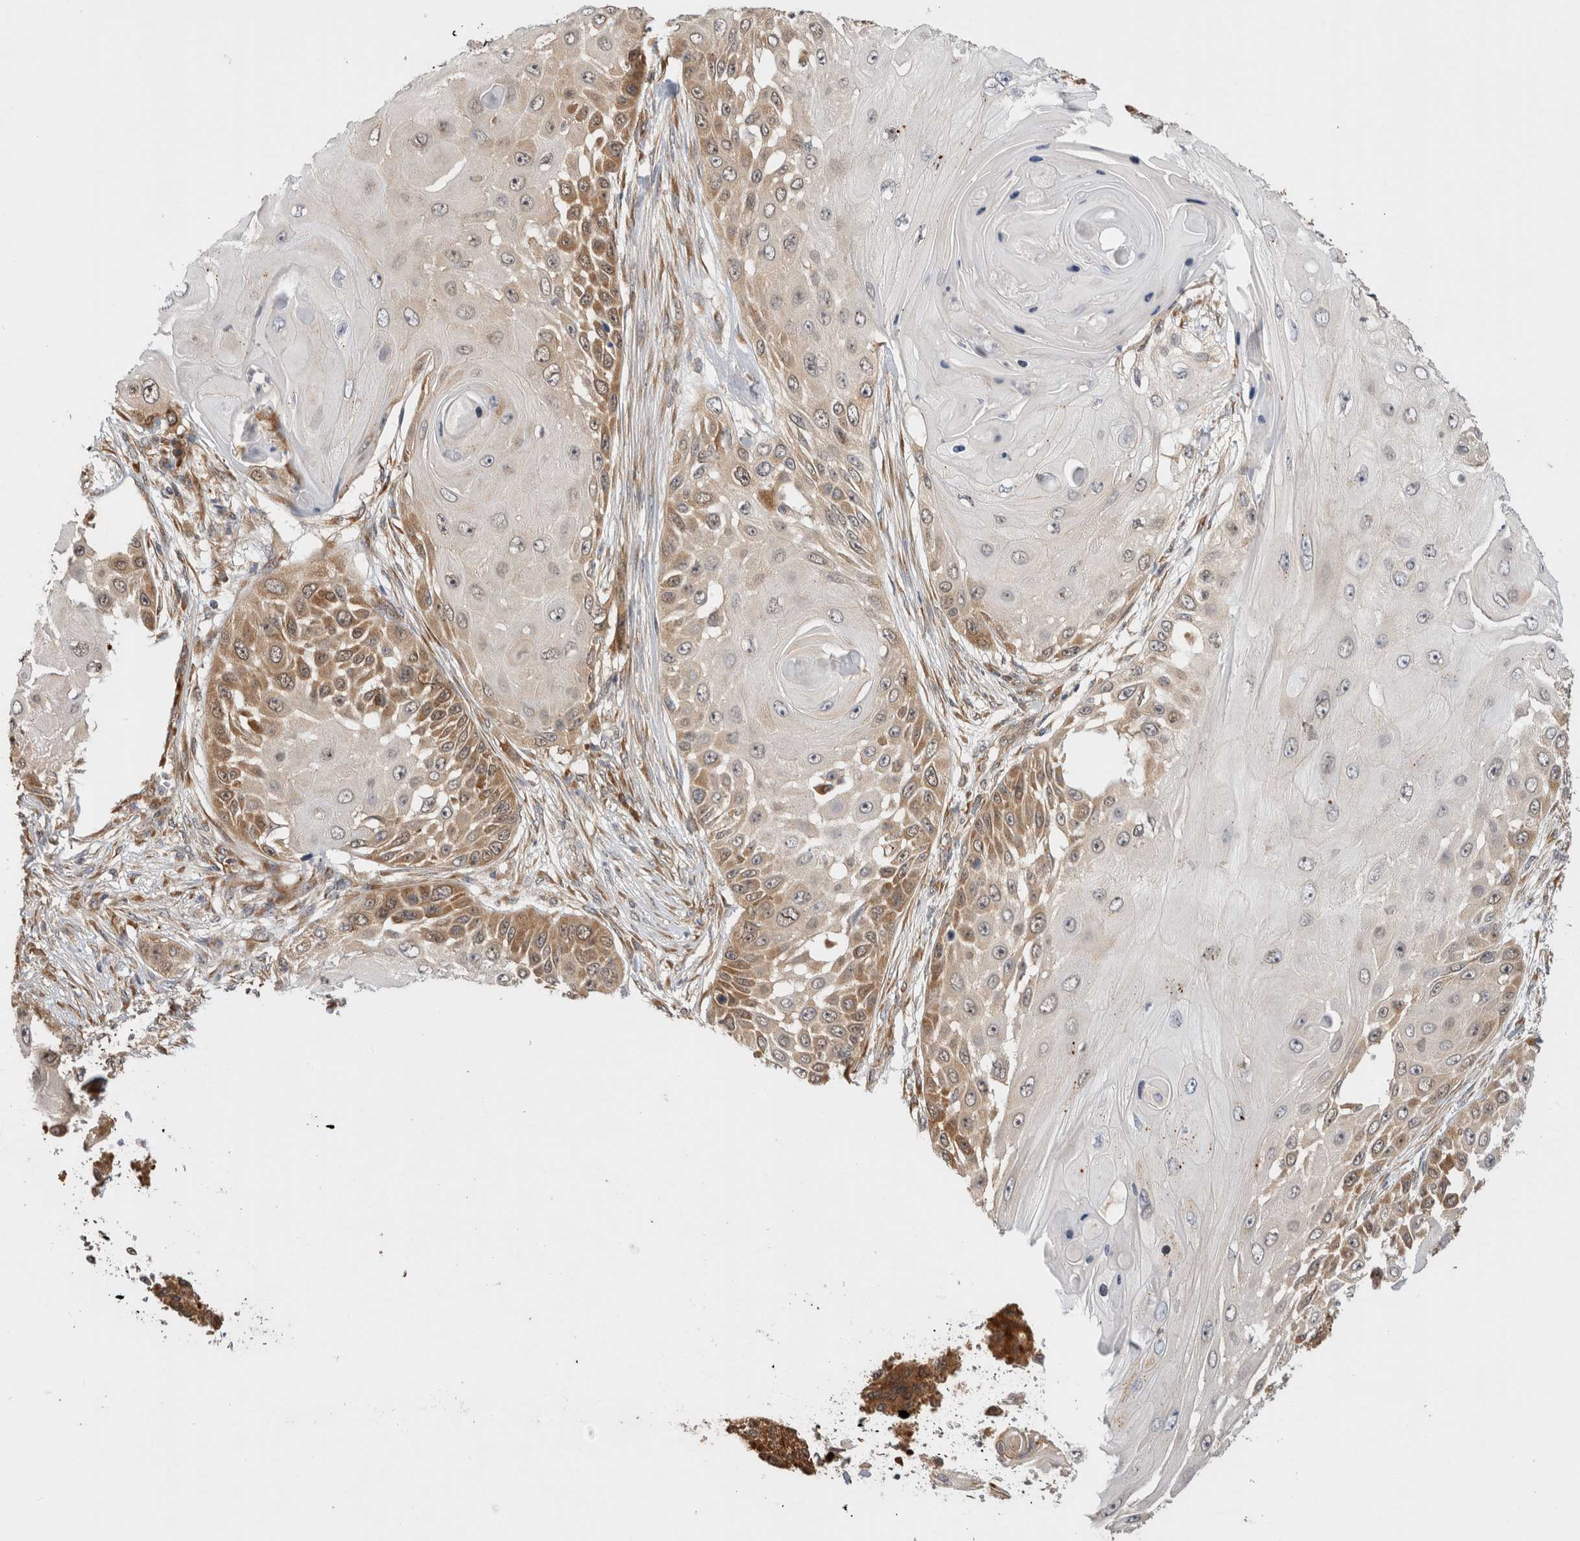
{"staining": {"intensity": "moderate", "quantity": "25%-75%", "location": "cytoplasmic/membranous"}, "tissue": "skin cancer", "cell_type": "Tumor cells", "image_type": "cancer", "snomed": [{"axis": "morphology", "description": "Squamous cell carcinoma, NOS"}, {"axis": "topography", "description": "Skin"}], "caption": "Skin cancer (squamous cell carcinoma) stained with DAB (3,3'-diaminobenzidine) immunohistochemistry (IHC) shows medium levels of moderate cytoplasmic/membranous expression in approximately 25%-75% of tumor cells.", "gene": "ACTL9", "patient": {"sex": "female", "age": 44}}